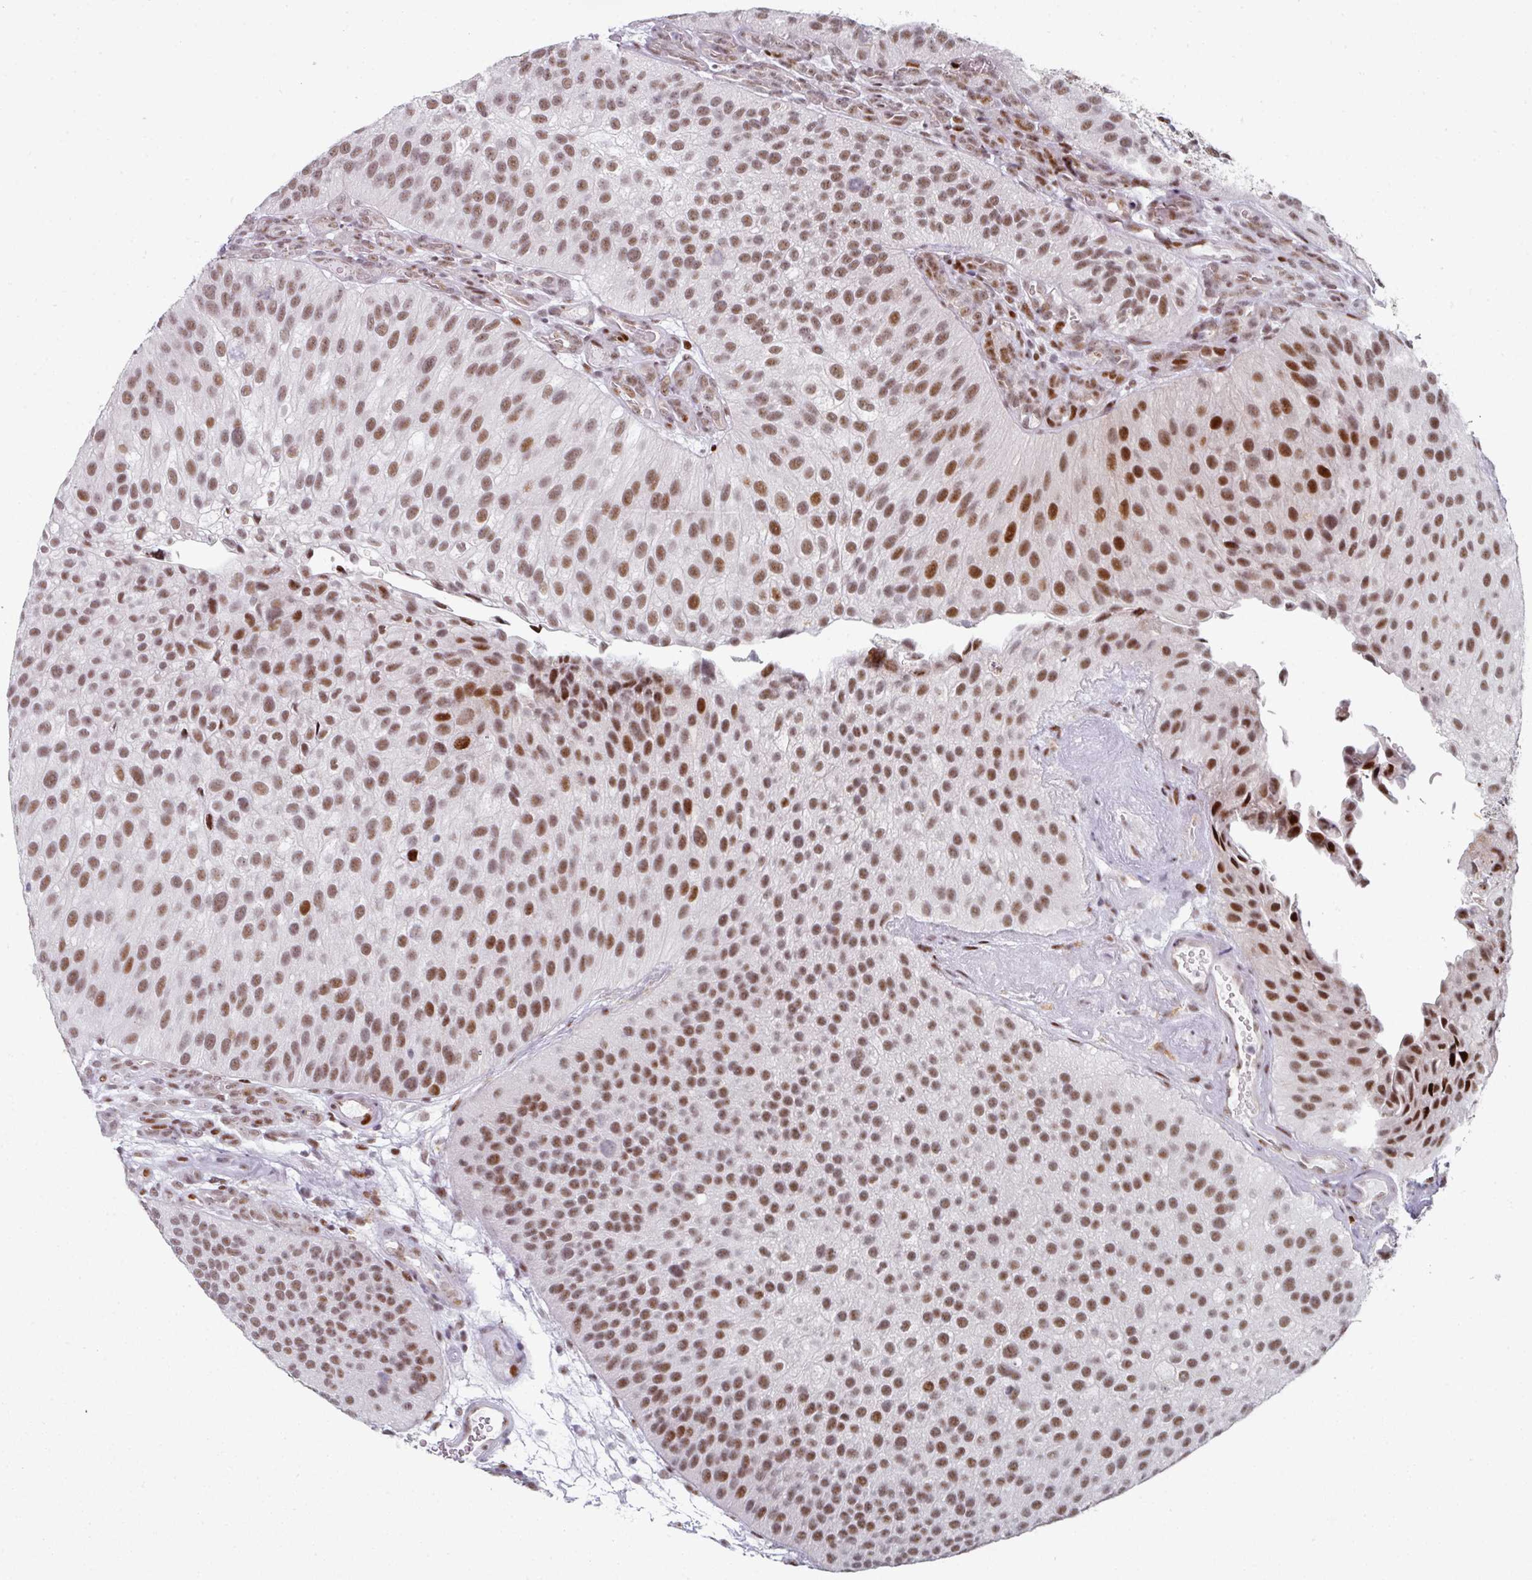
{"staining": {"intensity": "moderate", "quantity": ">75%", "location": "nuclear"}, "tissue": "urothelial cancer", "cell_type": "Tumor cells", "image_type": "cancer", "snomed": [{"axis": "morphology", "description": "Urothelial carcinoma, NOS"}, {"axis": "topography", "description": "Urinary bladder"}], "caption": "A high-resolution photomicrograph shows immunohistochemistry (IHC) staining of urothelial cancer, which exhibits moderate nuclear staining in approximately >75% of tumor cells.", "gene": "SF3B5", "patient": {"sex": "male", "age": 87}}